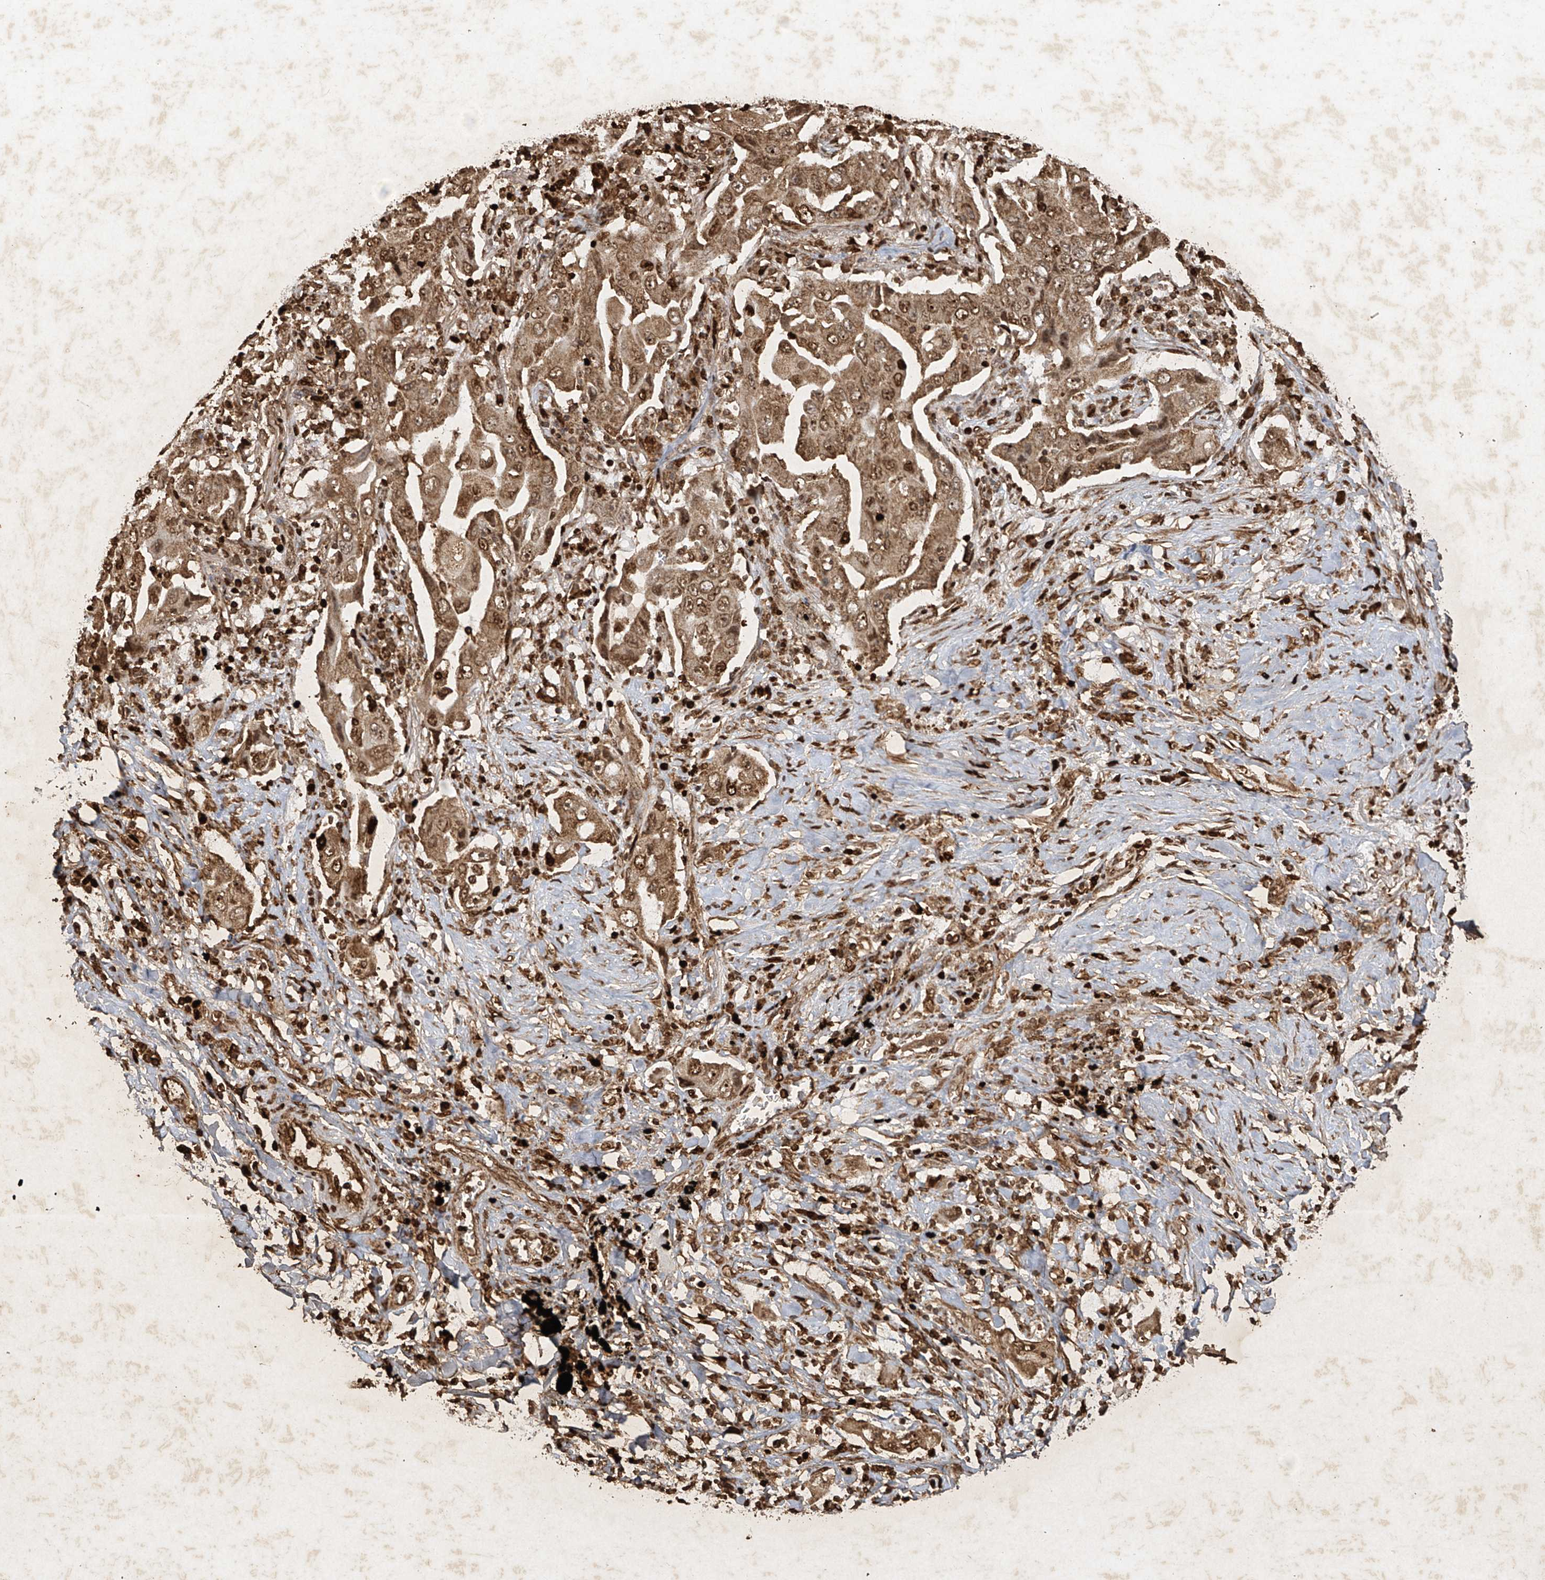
{"staining": {"intensity": "moderate", "quantity": ">75%", "location": "cytoplasmic/membranous,nuclear"}, "tissue": "lung cancer", "cell_type": "Tumor cells", "image_type": "cancer", "snomed": [{"axis": "morphology", "description": "Adenocarcinoma, NOS"}, {"axis": "topography", "description": "Lung"}], "caption": "An immunohistochemistry (IHC) micrograph of neoplastic tissue is shown. Protein staining in brown highlights moderate cytoplasmic/membranous and nuclear positivity in adenocarcinoma (lung) within tumor cells. The protein is stained brown, and the nuclei are stained in blue (DAB (3,3'-diaminobenzidine) IHC with brightfield microscopy, high magnification).", "gene": "ATRIP", "patient": {"sex": "female", "age": 65}}